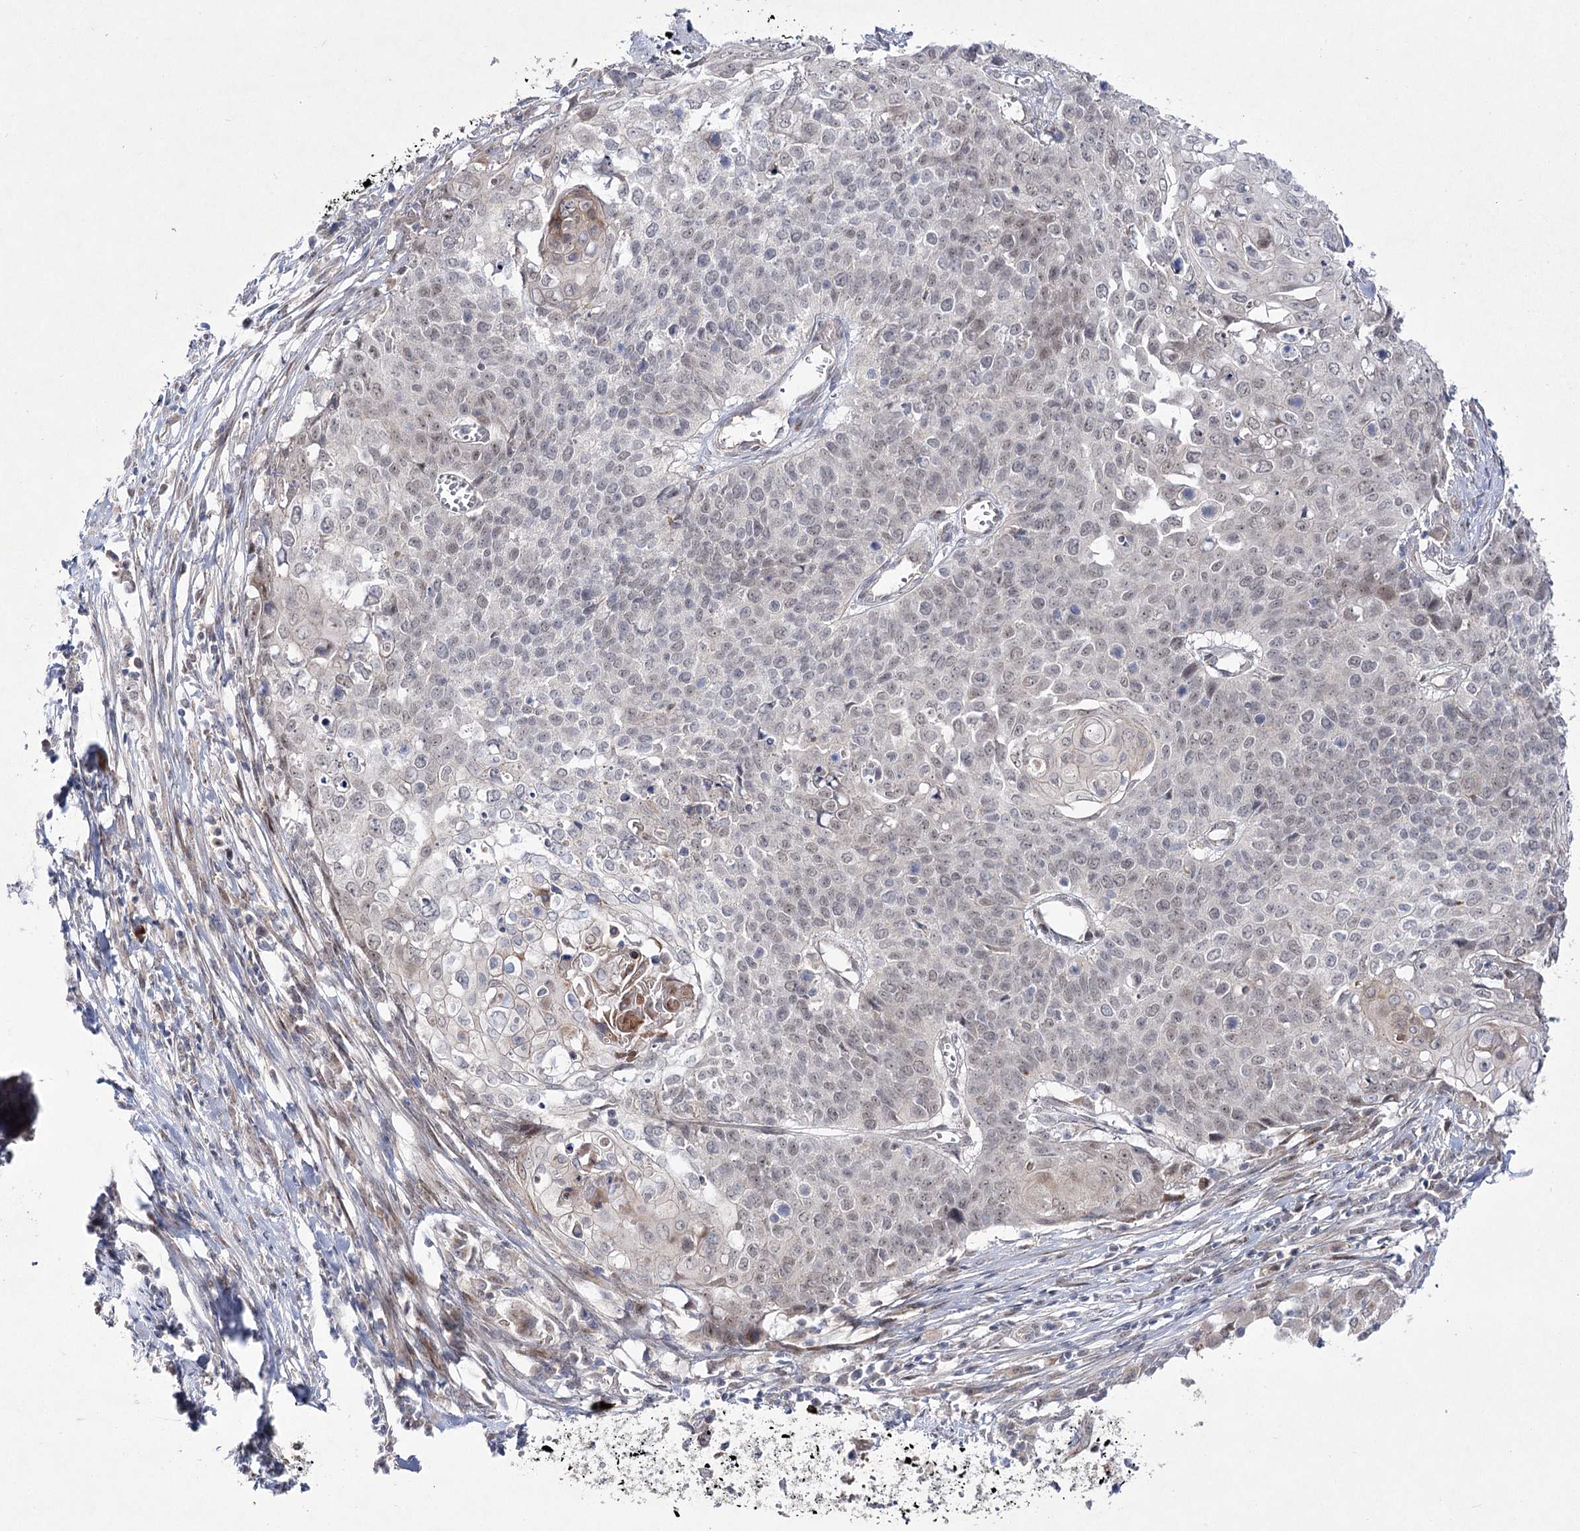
{"staining": {"intensity": "weak", "quantity": "<25%", "location": "nuclear"}, "tissue": "cervical cancer", "cell_type": "Tumor cells", "image_type": "cancer", "snomed": [{"axis": "morphology", "description": "Squamous cell carcinoma, NOS"}, {"axis": "topography", "description": "Cervix"}], "caption": "Immunohistochemical staining of cervical cancer shows no significant expression in tumor cells.", "gene": "ARHGAP32", "patient": {"sex": "female", "age": 39}}